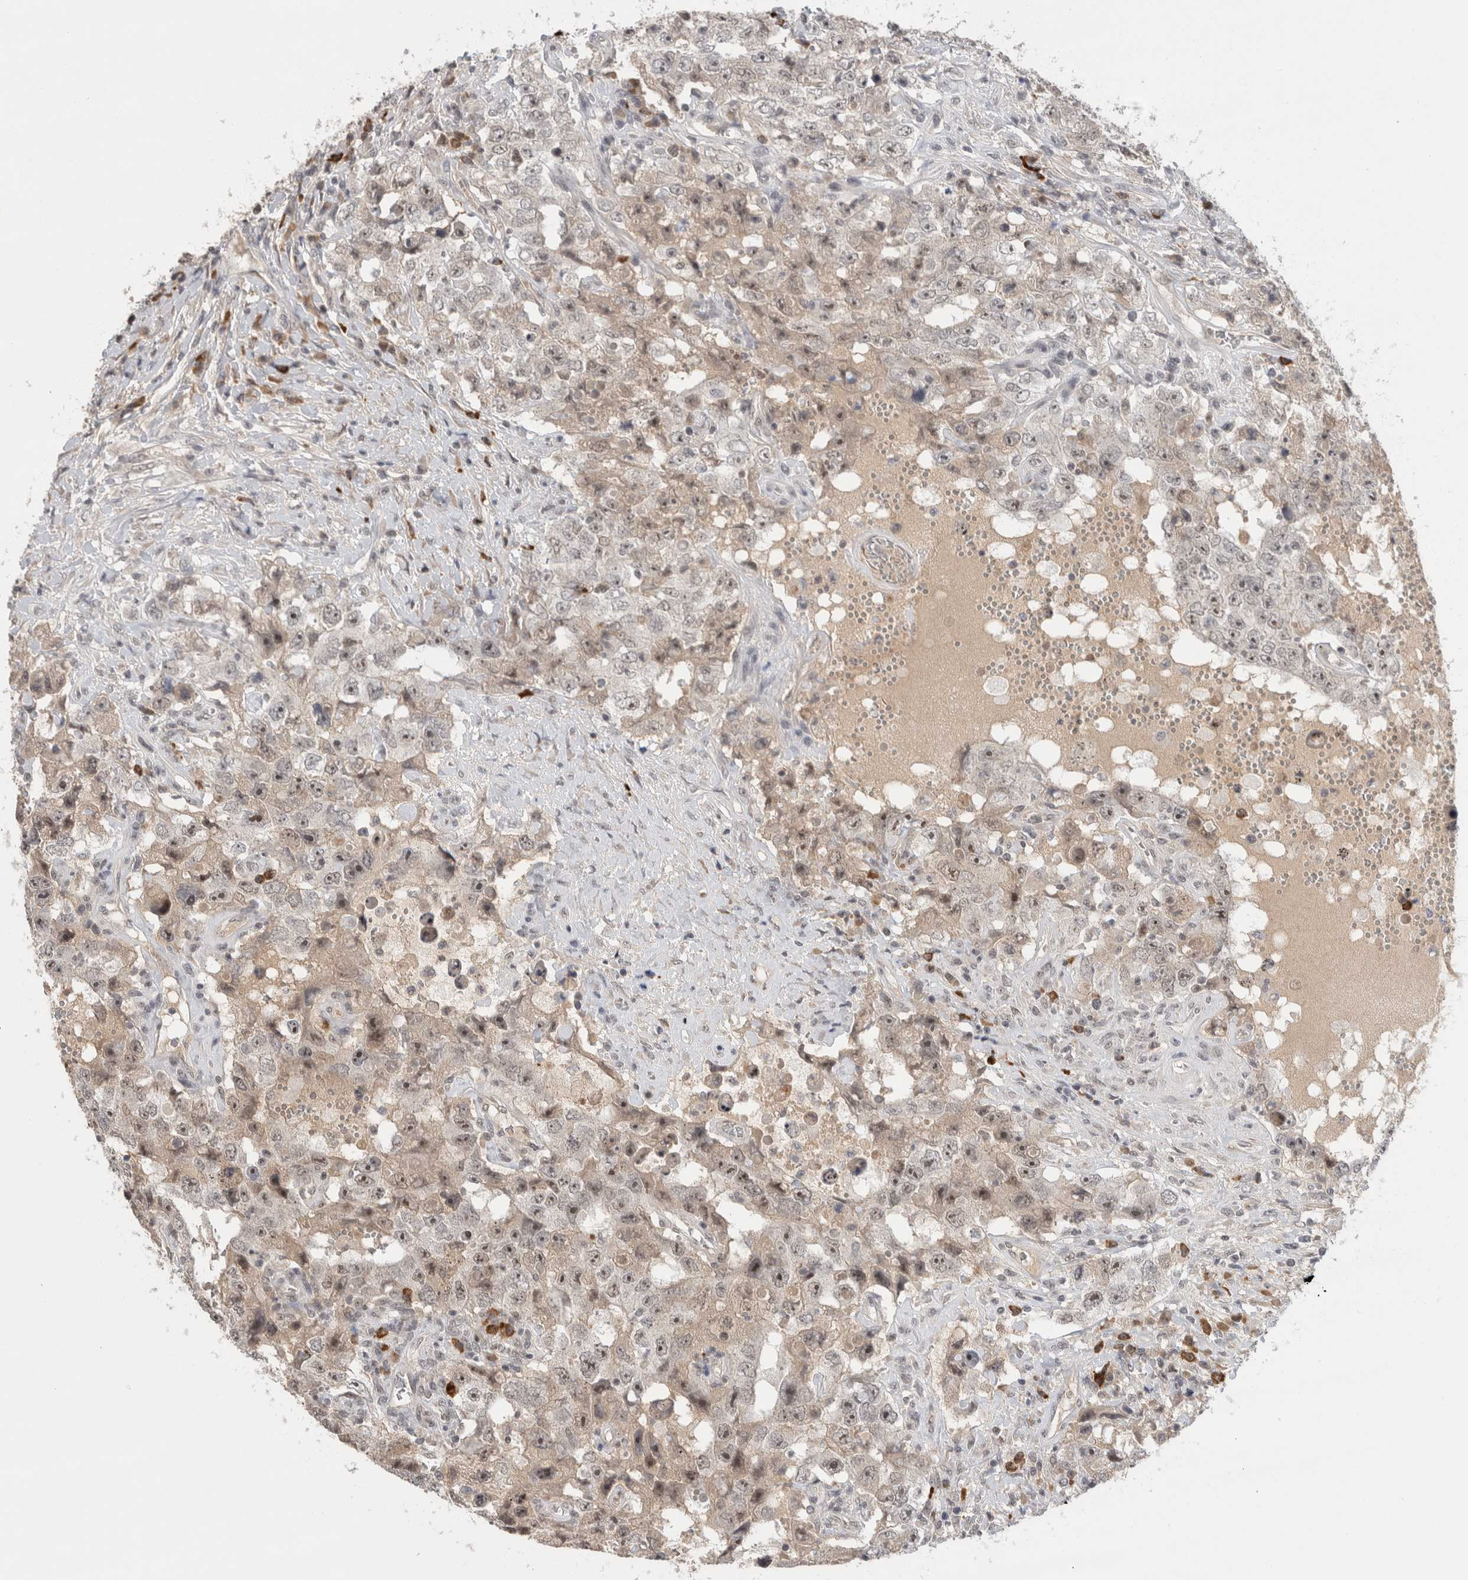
{"staining": {"intensity": "weak", "quantity": "25%-75%", "location": "cytoplasmic/membranous,nuclear"}, "tissue": "testis cancer", "cell_type": "Tumor cells", "image_type": "cancer", "snomed": [{"axis": "morphology", "description": "Carcinoma, Embryonal, NOS"}, {"axis": "topography", "description": "Testis"}], "caption": "Embryonal carcinoma (testis) stained with a brown dye exhibits weak cytoplasmic/membranous and nuclear positive expression in about 25%-75% of tumor cells.", "gene": "ZNF24", "patient": {"sex": "male", "age": 26}}